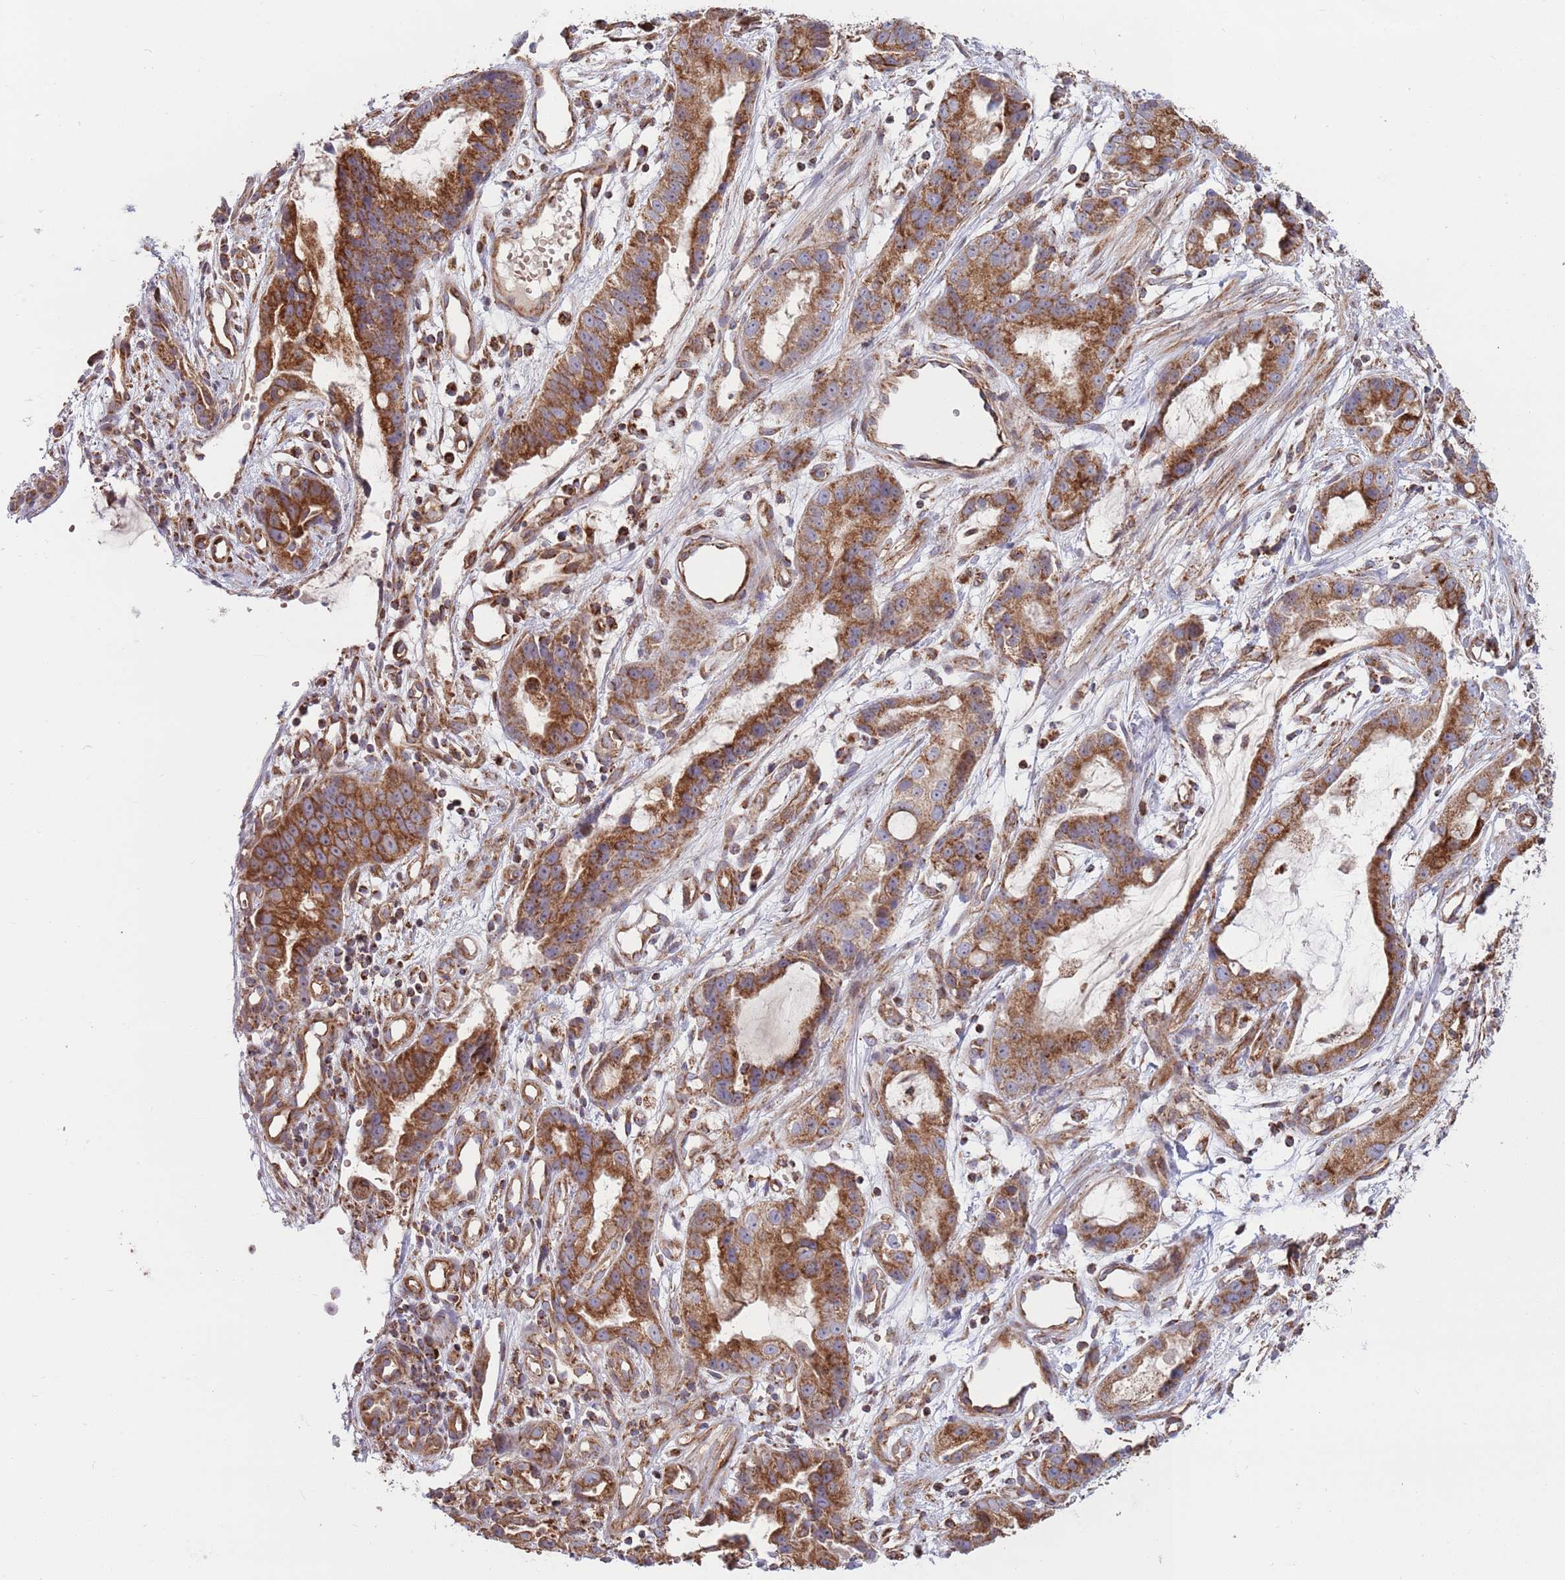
{"staining": {"intensity": "strong", "quantity": ">75%", "location": "cytoplasmic/membranous"}, "tissue": "stomach cancer", "cell_type": "Tumor cells", "image_type": "cancer", "snomed": [{"axis": "morphology", "description": "Adenocarcinoma, NOS"}, {"axis": "topography", "description": "Stomach"}], "caption": "Immunohistochemical staining of adenocarcinoma (stomach) displays high levels of strong cytoplasmic/membranous protein positivity in approximately >75% of tumor cells. Immunohistochemistry stains the protein of interest in brown and the nuclei are stained blue.", "gene": "ATP5PD", "patient": {"sex": "male", "age": 55}}